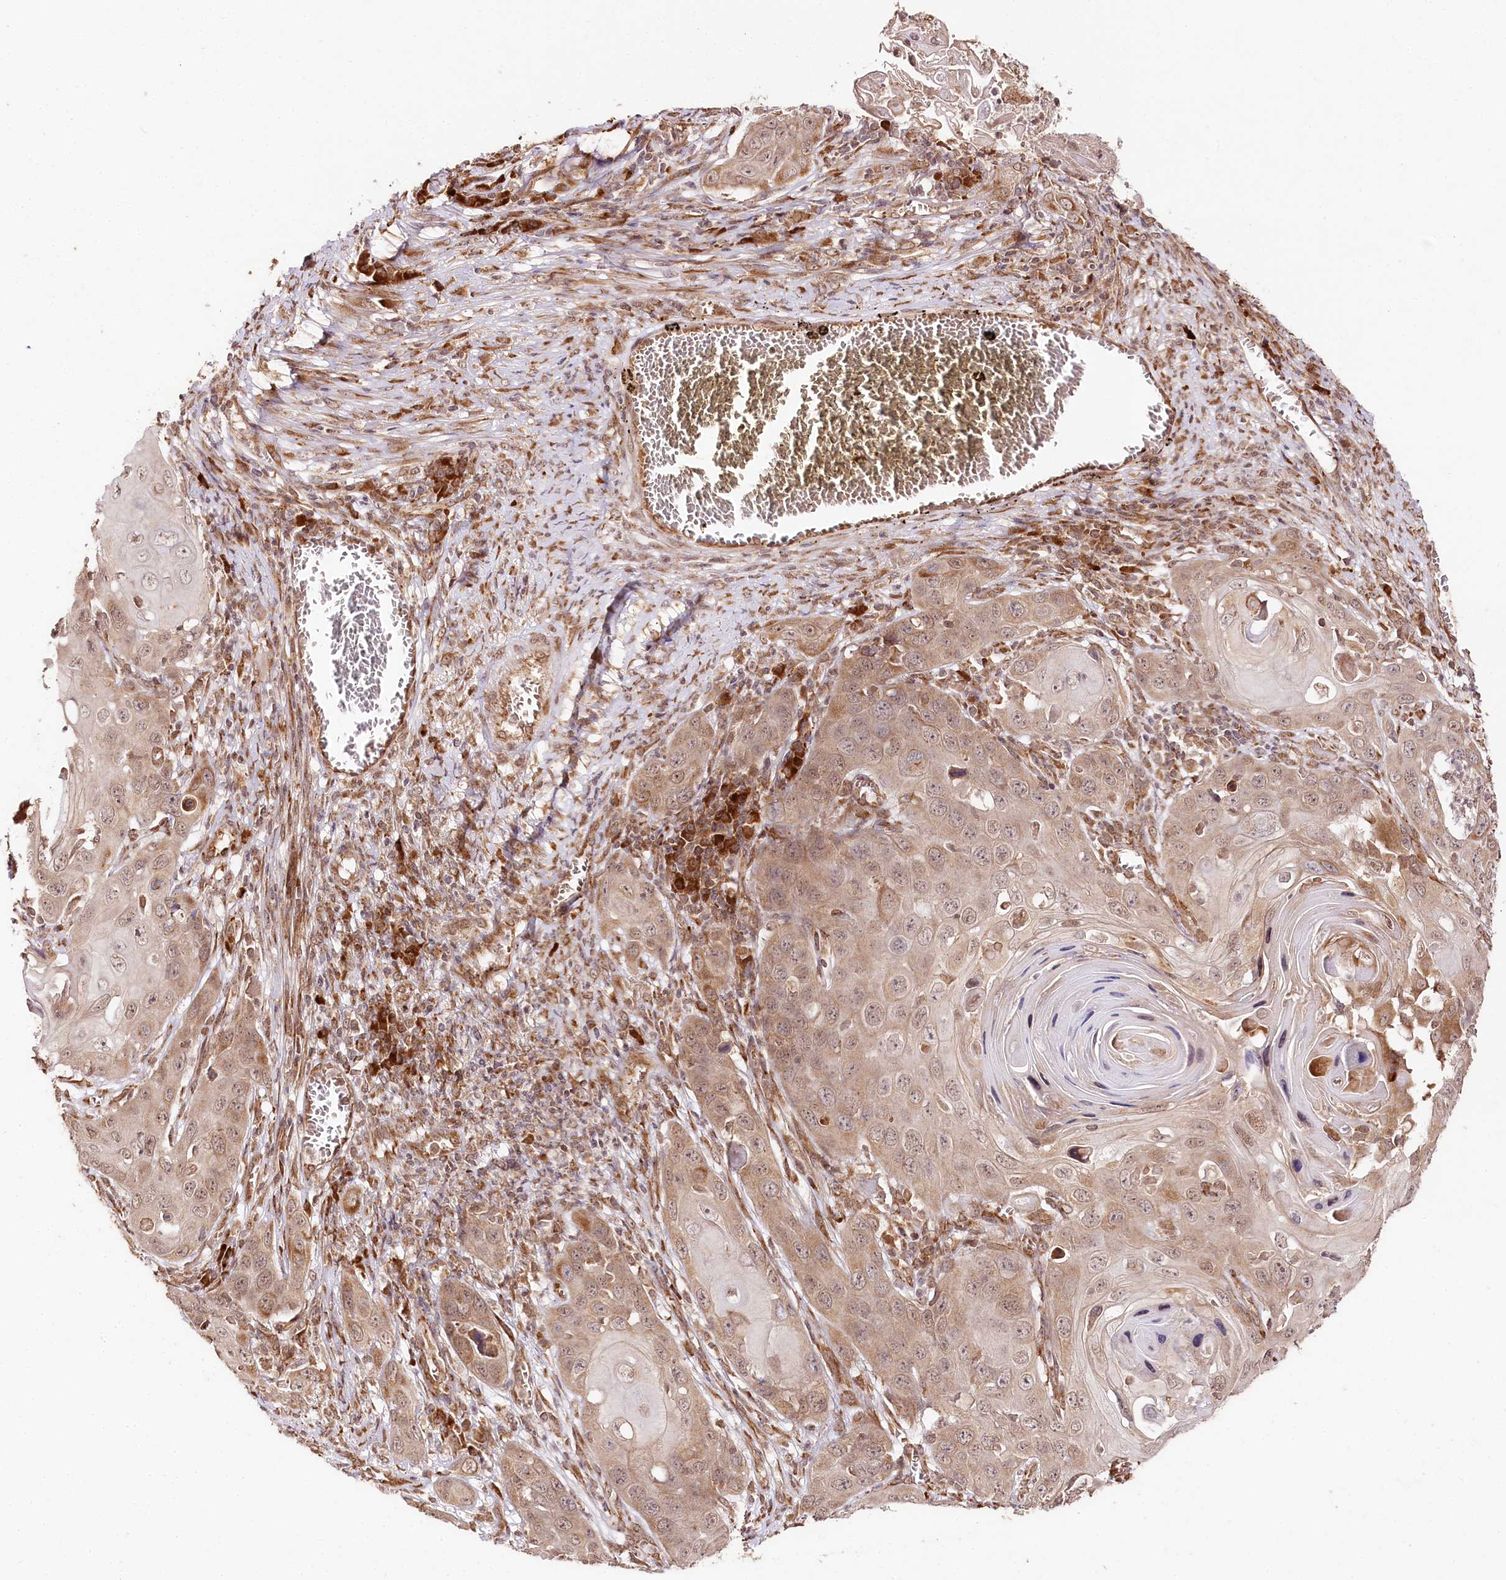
{"staining": {"intensity": "weak", "quantity": ">75%", "location": "cytoplasmic/membranous,nuclear"}, "tissue": "skin cancer", "cell_type": "Tumor cells", "image_type": "cancer", "snomed": [{"axis": "morphology", "description": "Squamous cell carcinoma, NOS"}, {"axis": "topography", "description": "Skin"}], "caption": "A low amount of weak cytoplasmic/membranous and nuclear staining is appreciated in about >75% of tumor cells in skin cancer (squamous cell carcinoma) tissue.", "gene": "ENSG00000144785", "patient": {"sex": "male", "age": 55}}